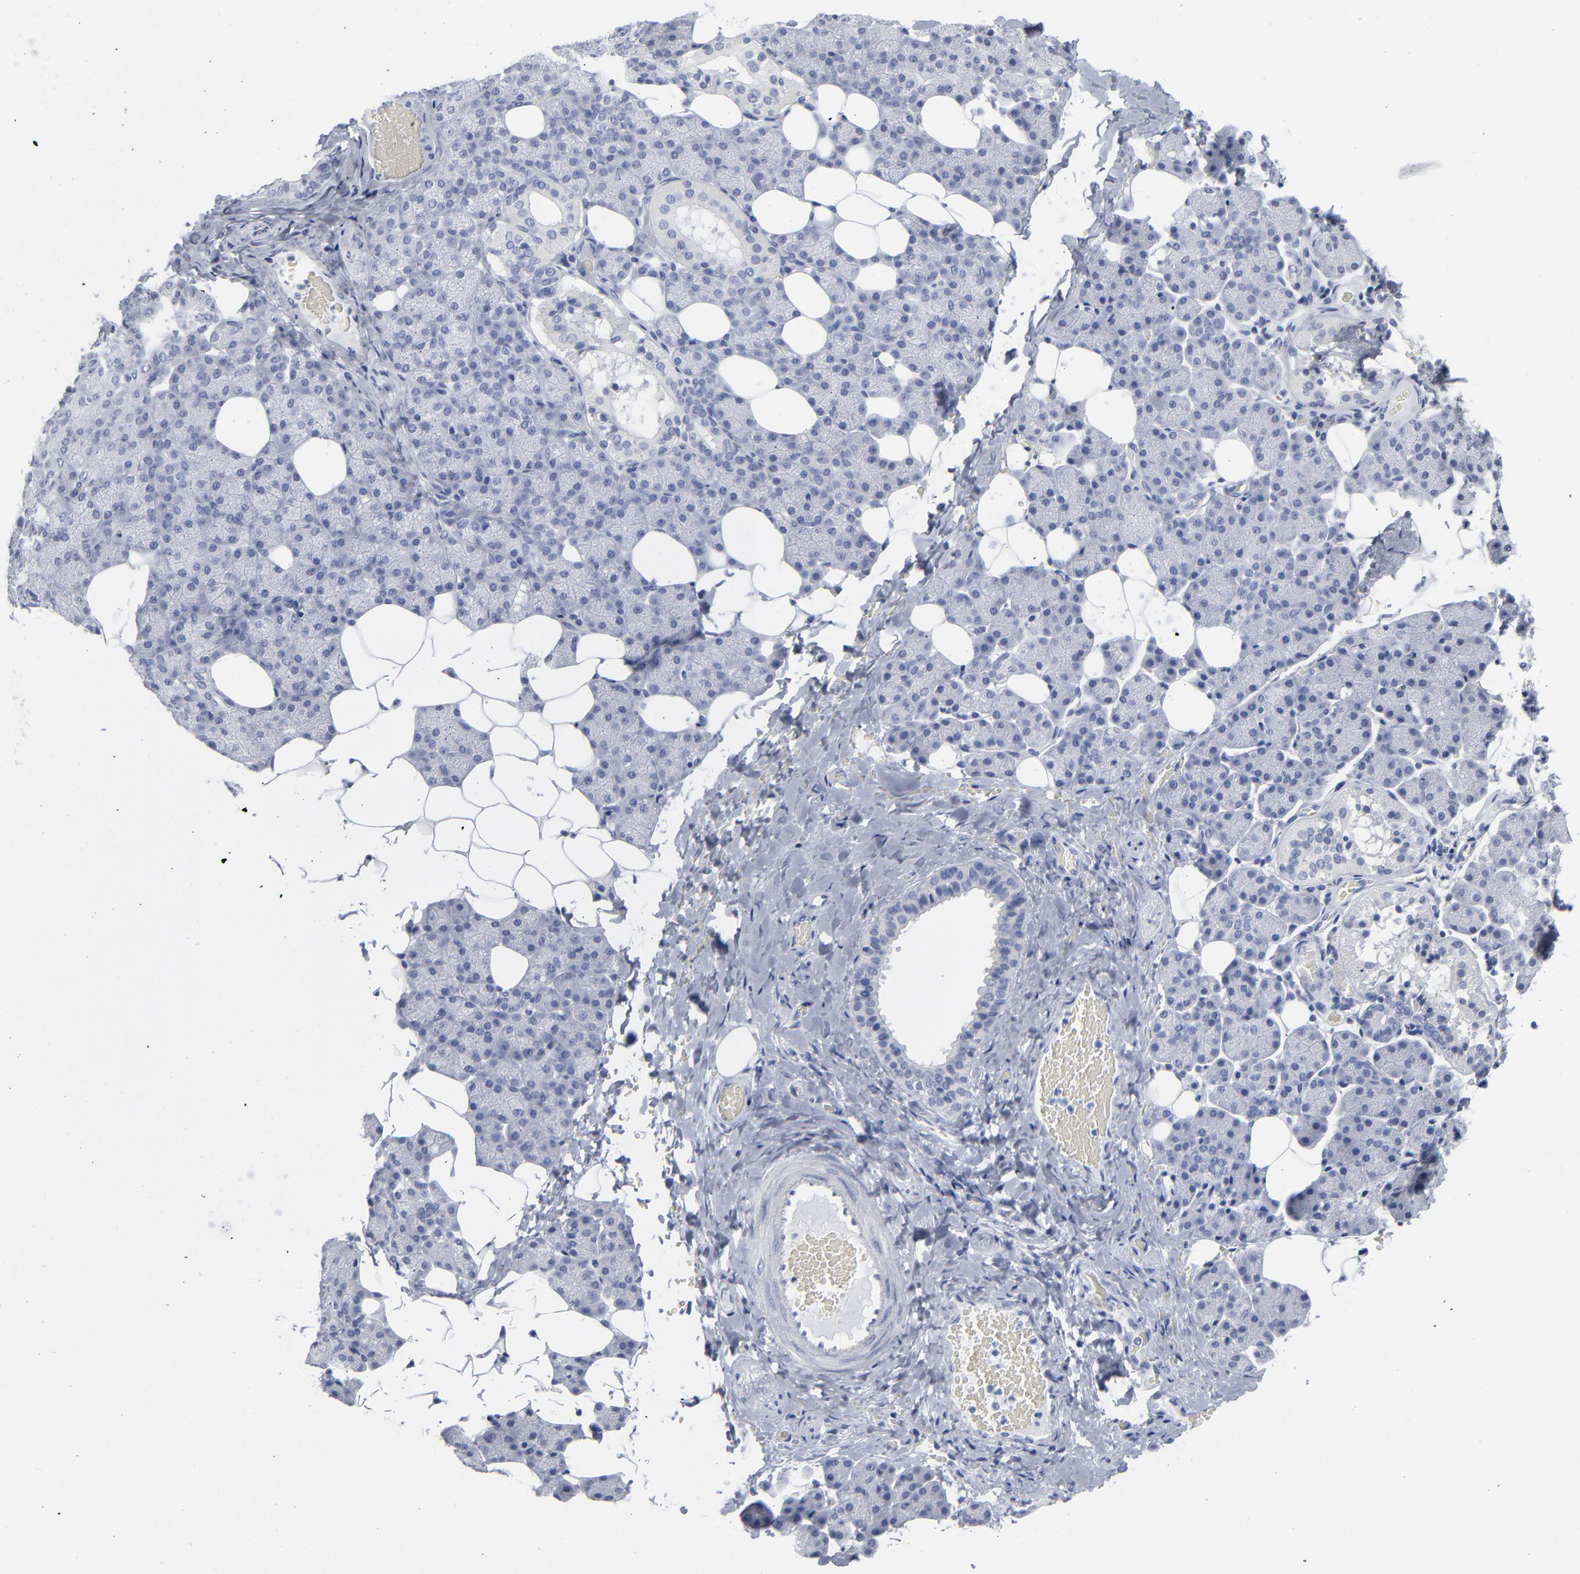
{"staining": {"intensity": "negative", "quantity": "none", "location": "none"}, "tissue": "salivary gland", "cell_type": "Glandular cells", "image_type": "normal", "snomed": [{"axis": "morphology", "description": "Normal tissue, NOS"}, {"axis": "topography", "description": "Lymph node"}, {"axis": "topography", "description": "Salivary gland"}], "caption": "DAB (3,3'-diaminobenzidine) immunohistochemical staining of normal salivary gland demonstrates no significant expression in glandular cells. The staining was performed using DAB to visualize the protein expression in brown, while the nuclei were stained in blue with hematoxylin (Magnification: 20x).", "gene": "PAGE1", "patient": {"sex": "male", "age": 8}}